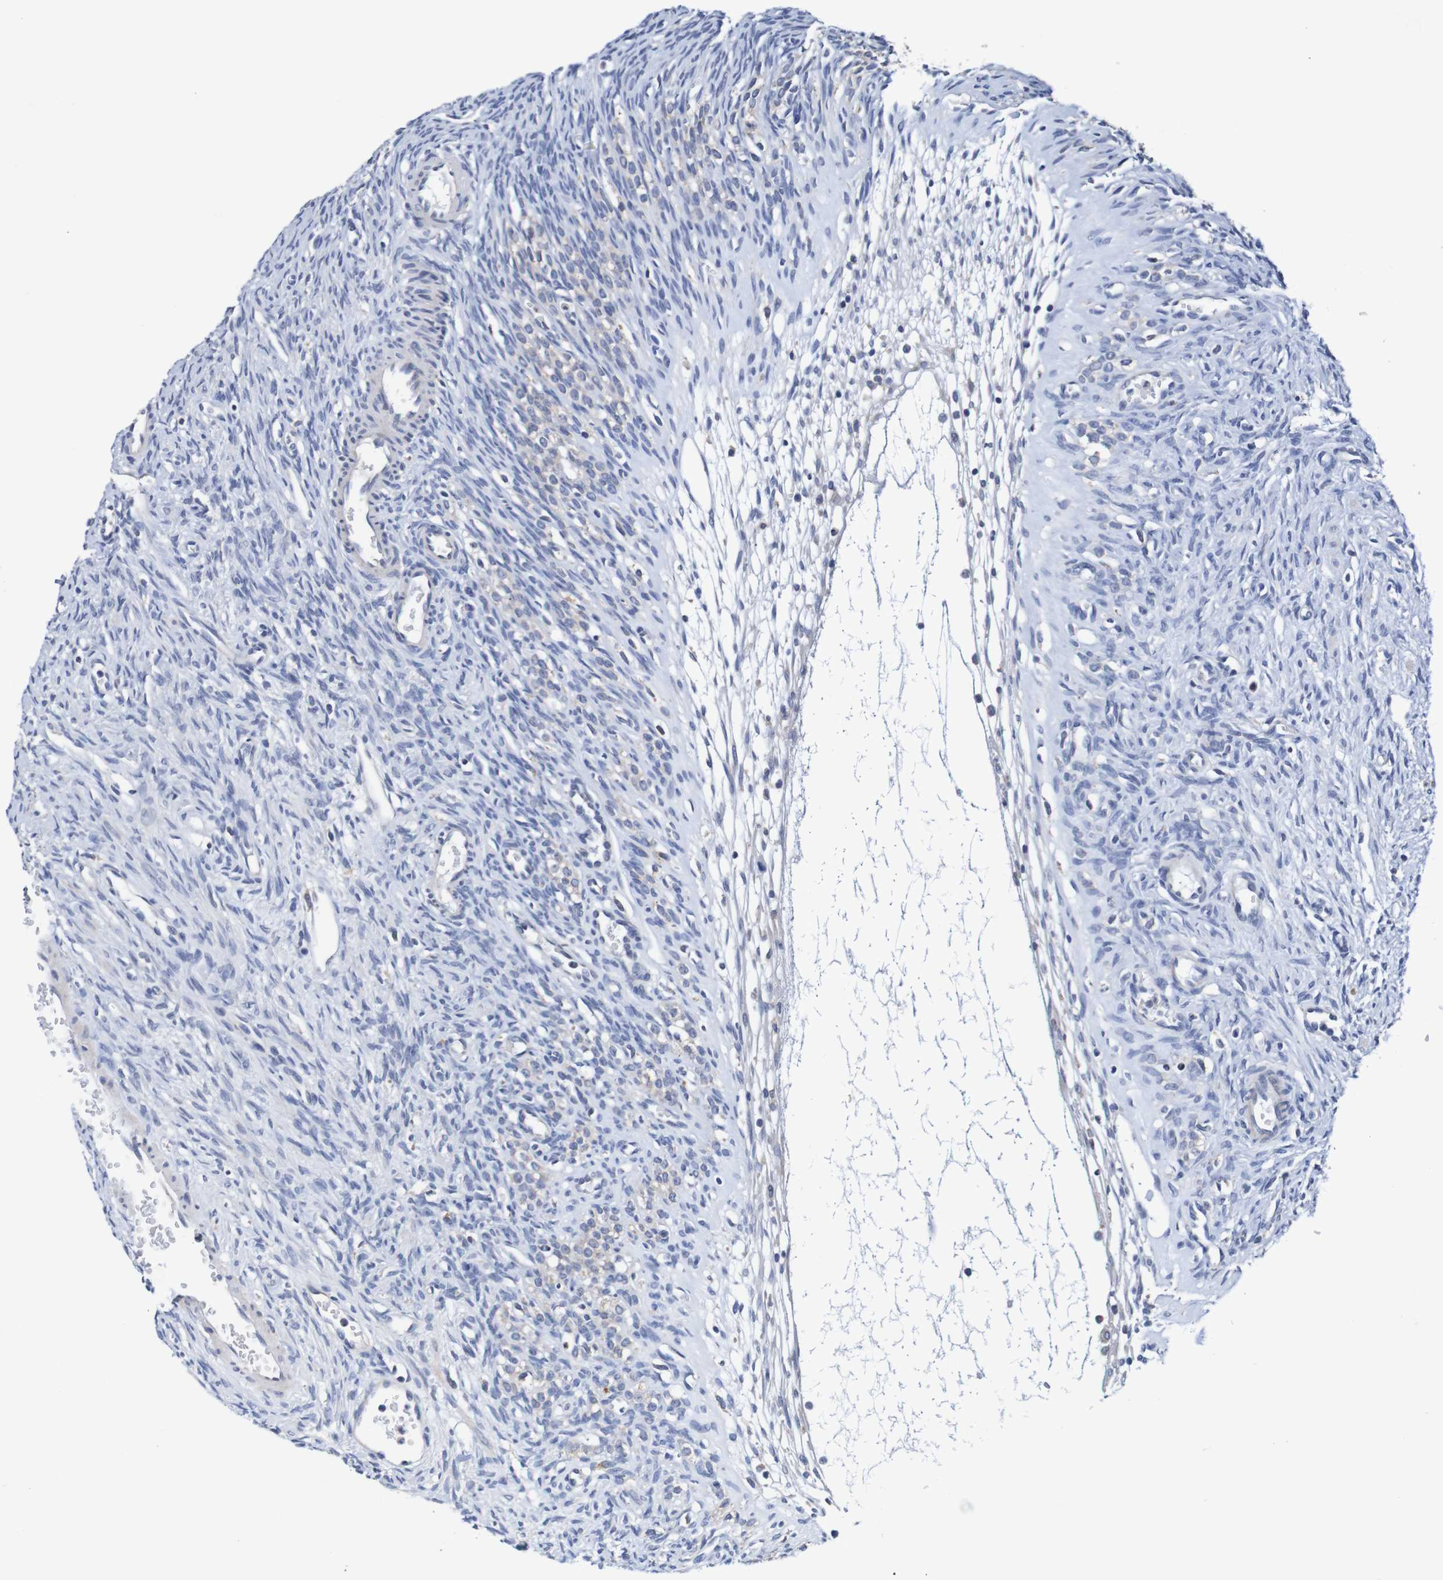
{"staining": {"intensity": "negative", "quantity": "none", "location": "none"}, "tissue": "ovary", "cell_type": "Ovarian stroma cells", "image_type": "normal", "snomed": [{"axis": "morphology", "description": "Normal tissue, NOS"}, {"axis": "topography", "description": "Ovary"}], "caption": "DAB (3,3'-diaminobenzidine) immunohistochemical staining of unremarkable human ovary shows no significant expression in ovarian stroma cells.", "gene": "FIBP", "patient": {"sex": "female", "age": 33}}